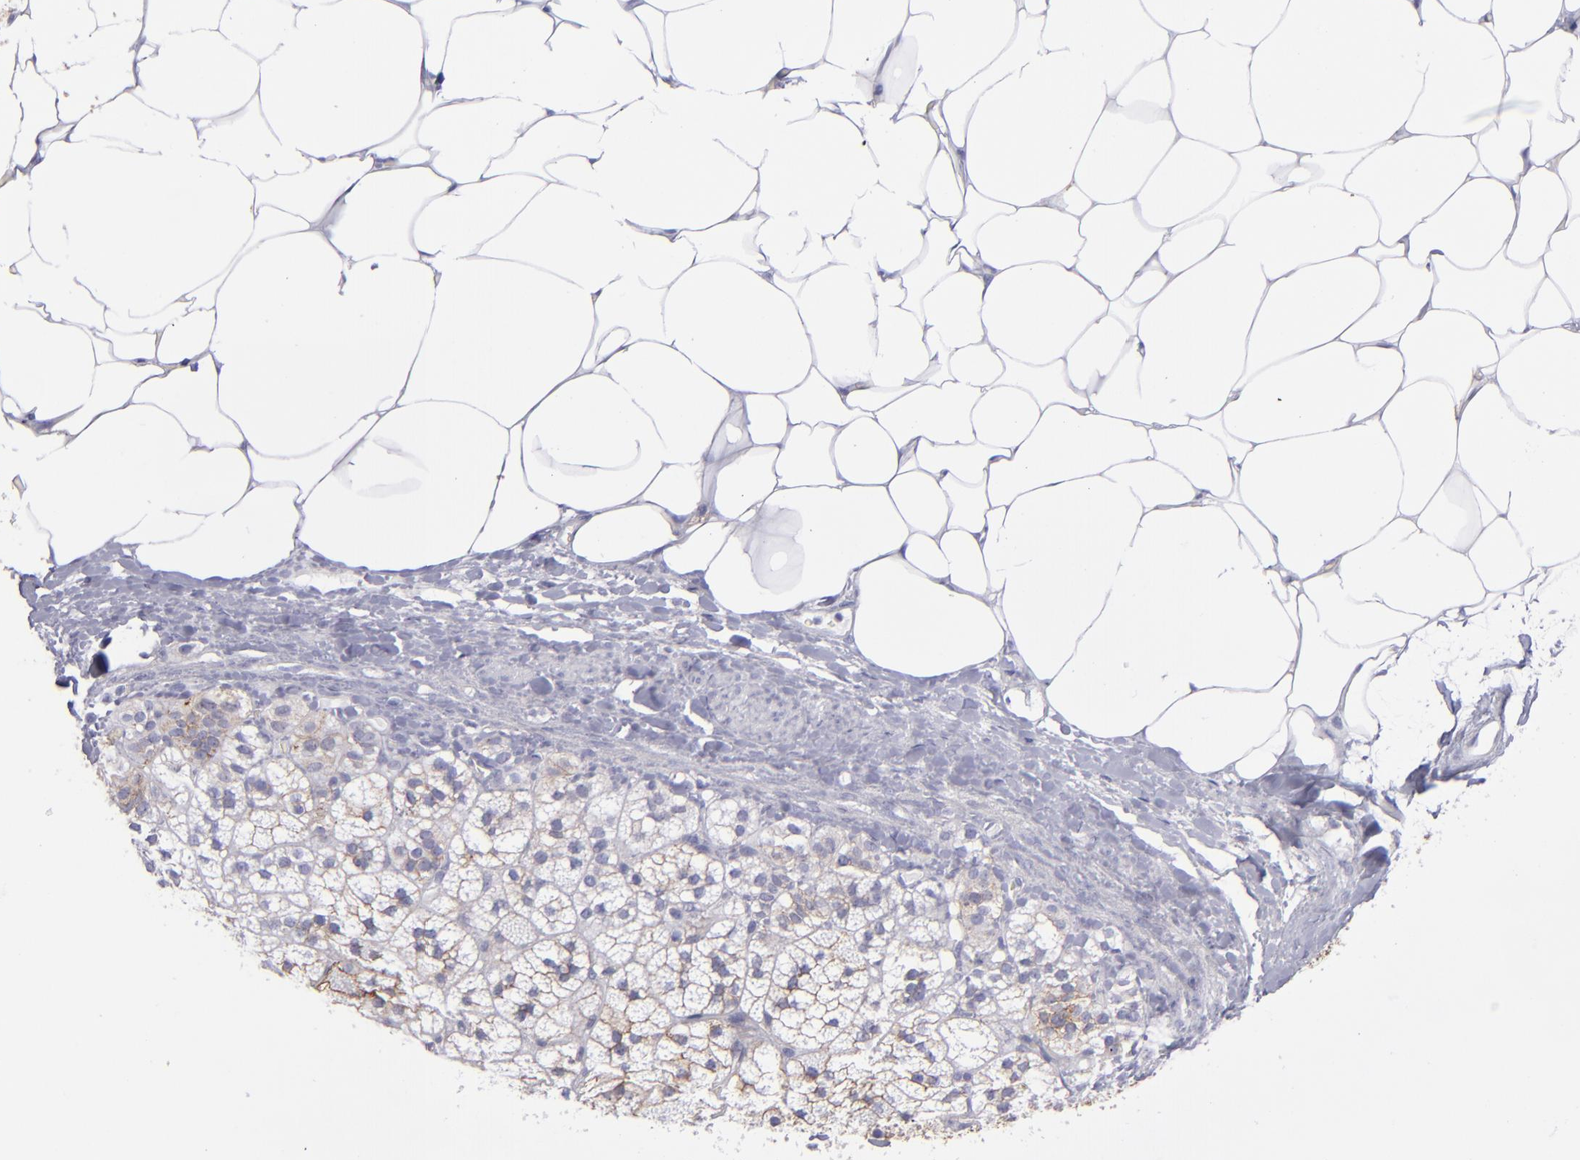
{"staining": {"intensity": "moderate", "quantity": "25%-75%", "location": "cytoplasmic/membranous"}, "tissue": "adrenal gland", "cell_type": "Glandular cells", "image_type": "normal", "snomed": [{"axis": "morphology", "description": "Normal tissue, NOS"}, {"axis": "topography", "description": "Adrenal gland"}], "caption": "Immunohistochemistry photomicrograph of normal adrenal gland stained for a protein (brown), which shows medium levels of moderate cytoplasmic/membranous expression in about 25%-75% of glandular cells.", "gene": "BSG", "patient": {"sex": "male", "age": 35}}